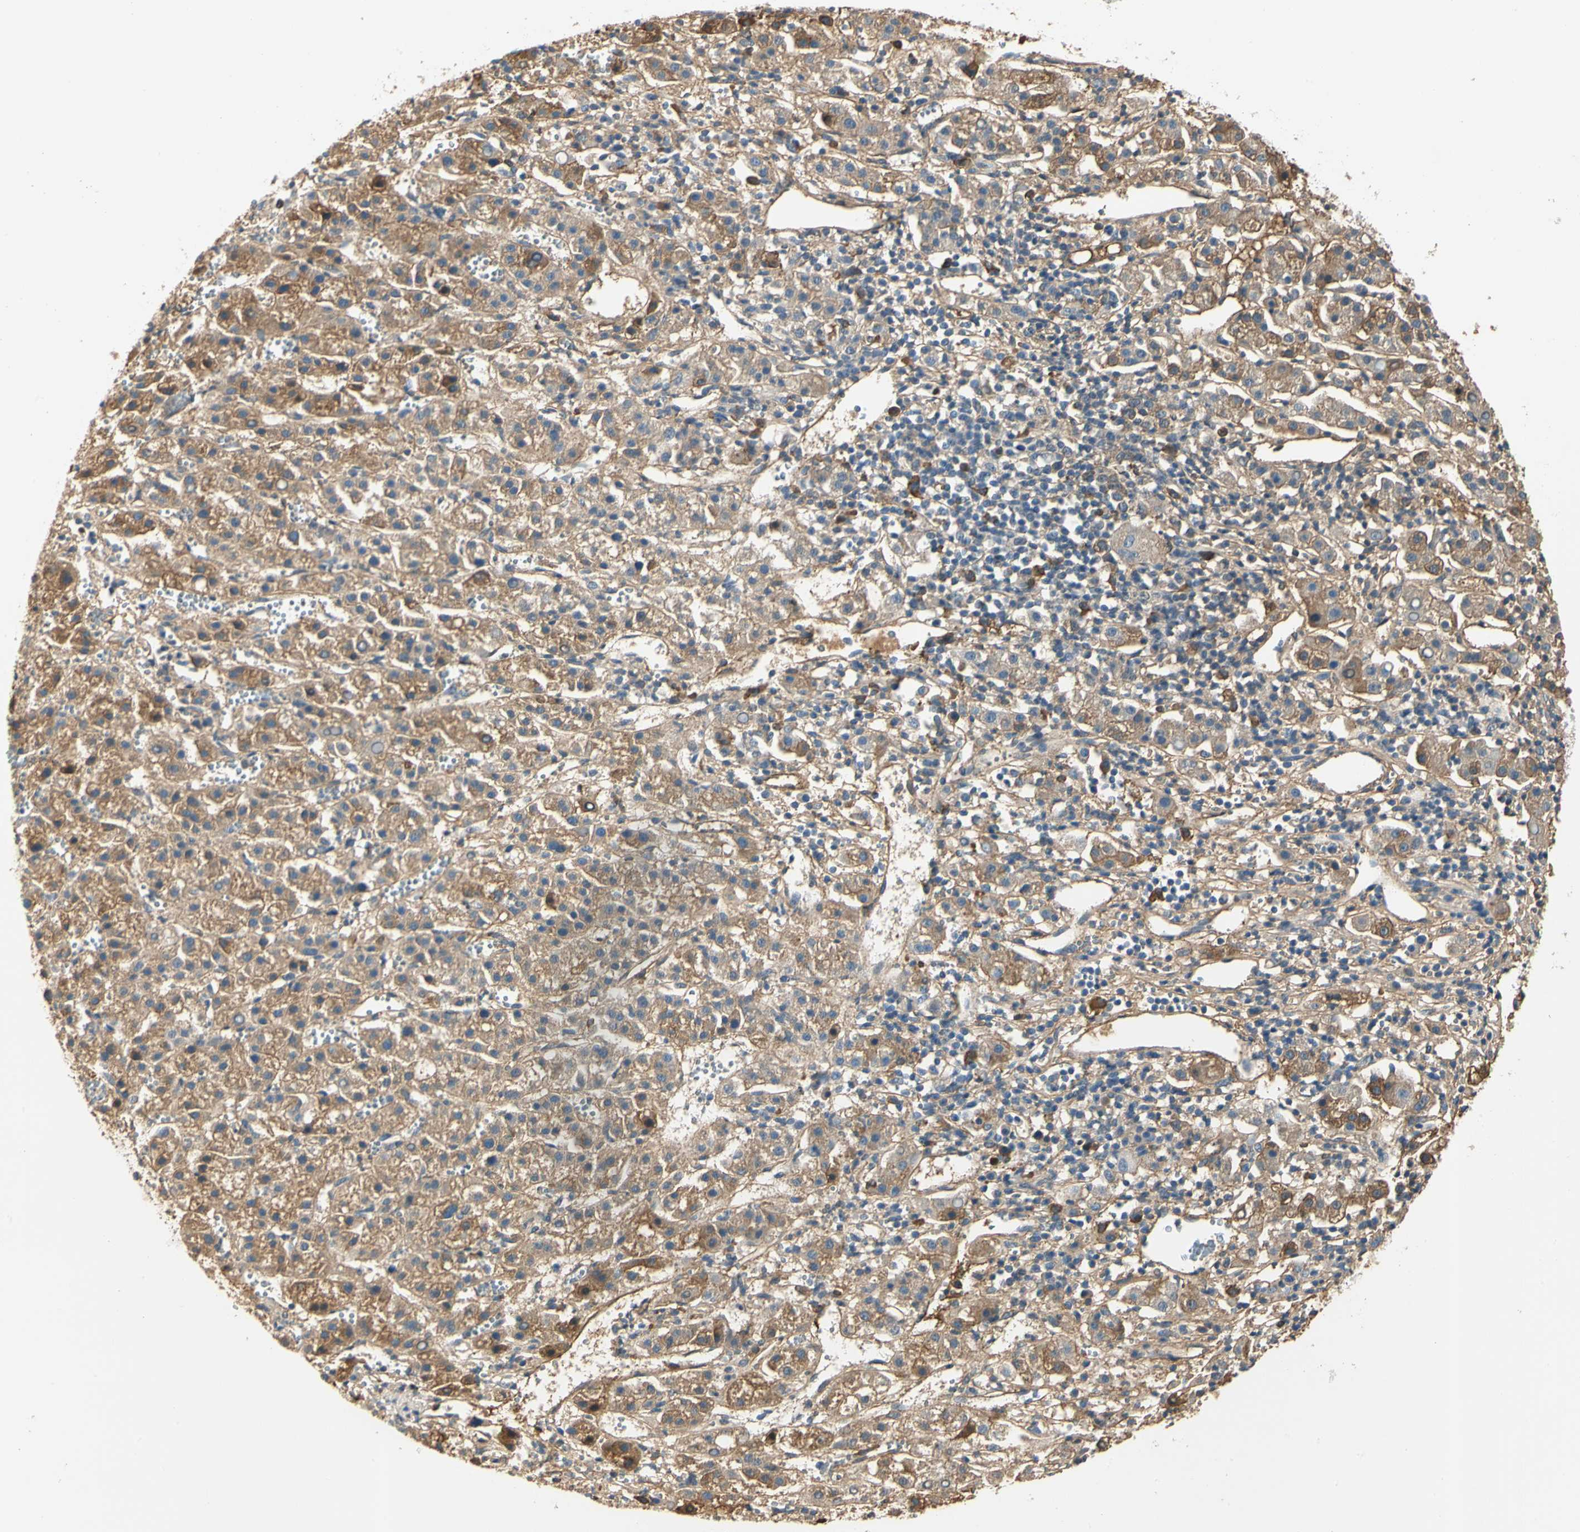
{"staining": {"intensity": "moderate", "quantity": ">75%", "location": "cytoplasmic/membranous"}, "tissue": "liver cancer", "cell_type": "Tumor cells", "image_type": "cancer", "snomed": [{"axis": "morphology", "description": "Carcinoma, Hepatocellular, NOS"}, {"axis": "topography", "description": "Liver"}], "caption": "Hepatocellular carcinoma (liver) was stained to show a protein in brown. There is medium levels of moderate cytoplasmic/membranous staining in approximately >75% of tumor cells.", "gene": "LAMB3", "patient": {"sex": "female", "age": 58}}